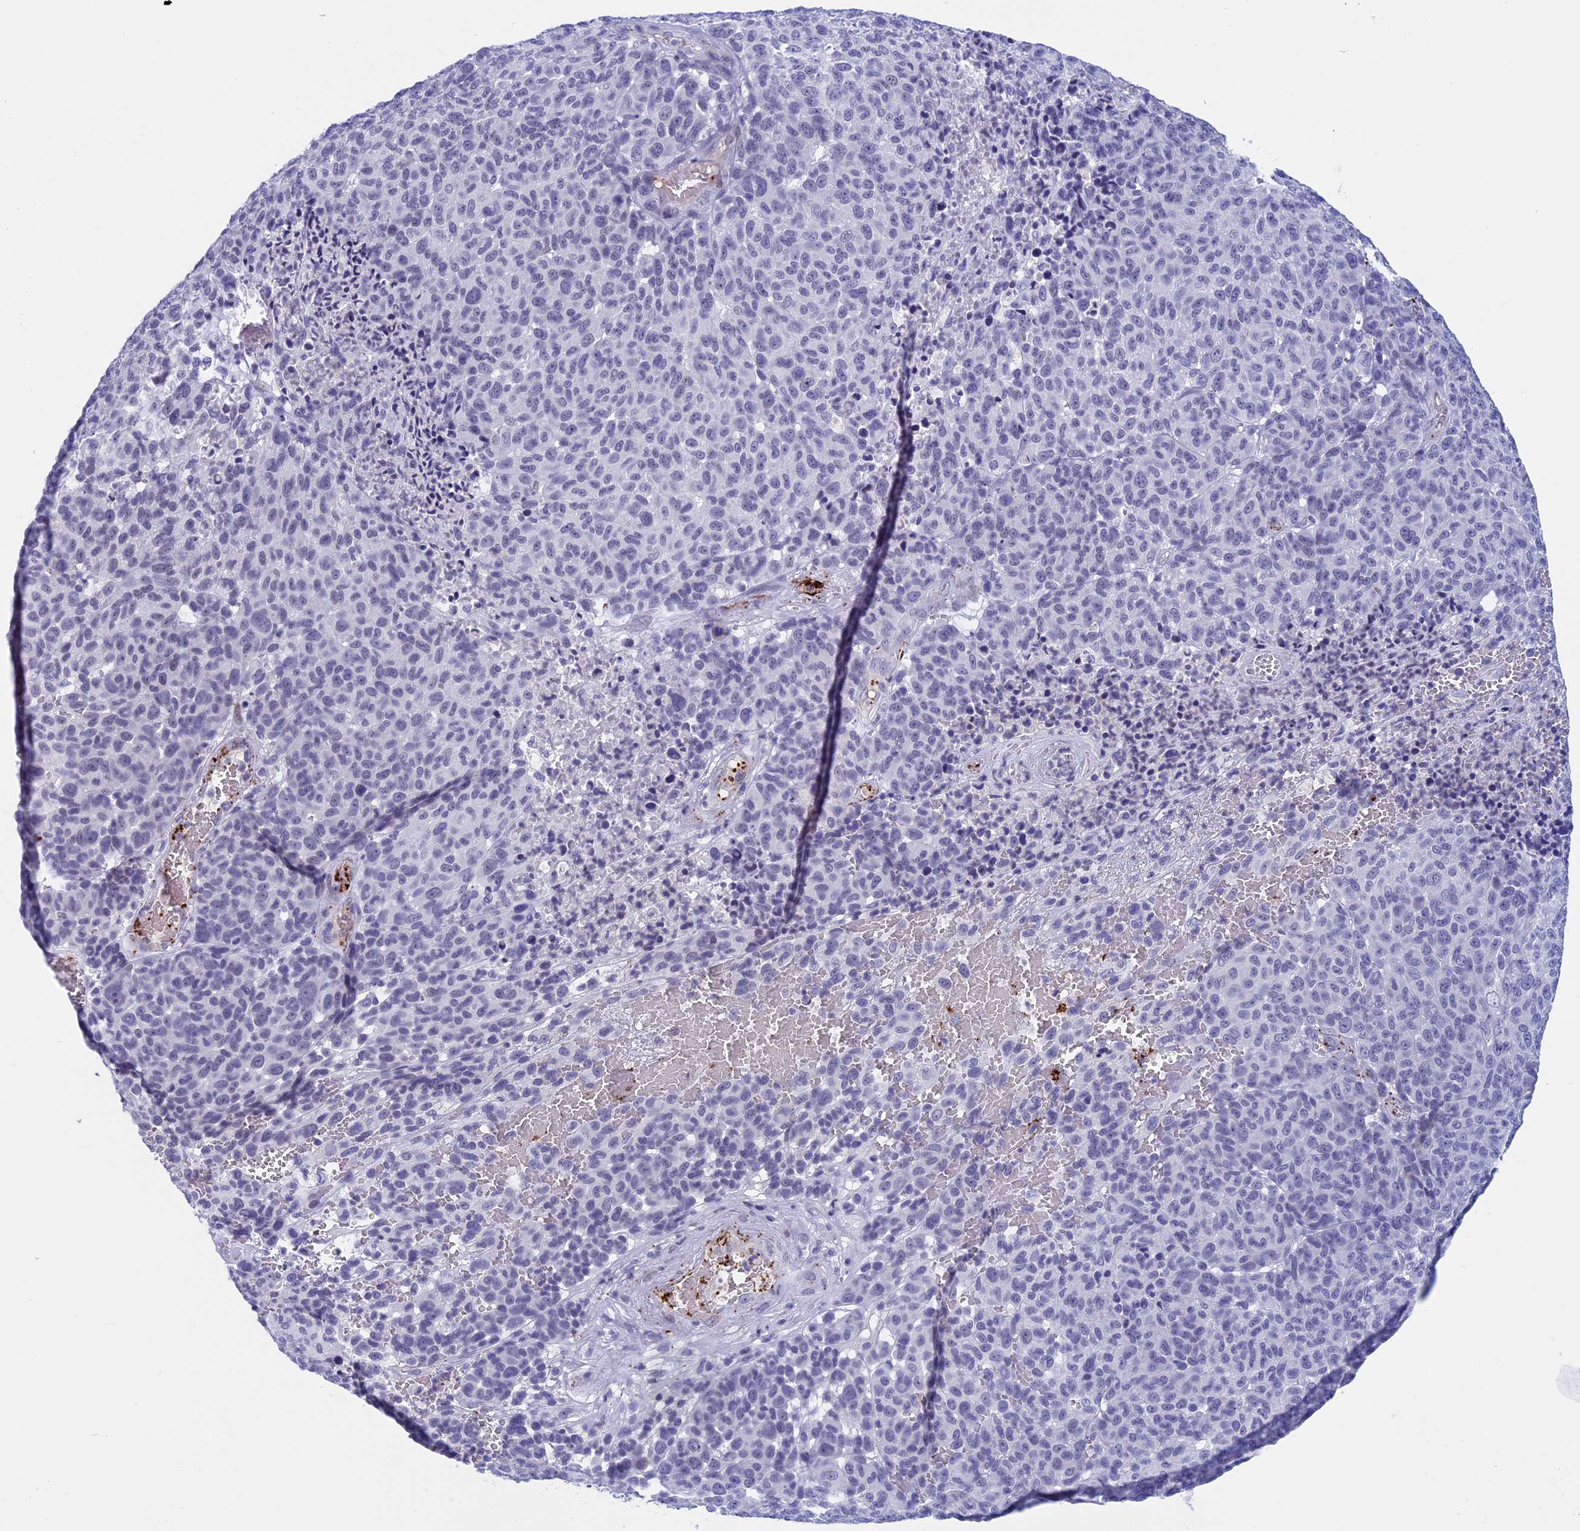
{"staining": {"intensity": "negative", "quantity": "none", "location": "none"}, "tissue": "melanoma", "cell_type": "Tumor cells", "image_type": "cancer", "snomed": [{"axis": "morphology", "description": "Malignant melanoma, NOS"}, {"axis": "topography", "description": "Skin"}], "caption": "Tumor cells show no significant protein positivity in malignant melanoma. (DAB (3,3'-diaminobenzidine) immunohistochemistry, high magnification).", "gene": "INSYN1", "patient": {"sex": "male", "age": 49}}